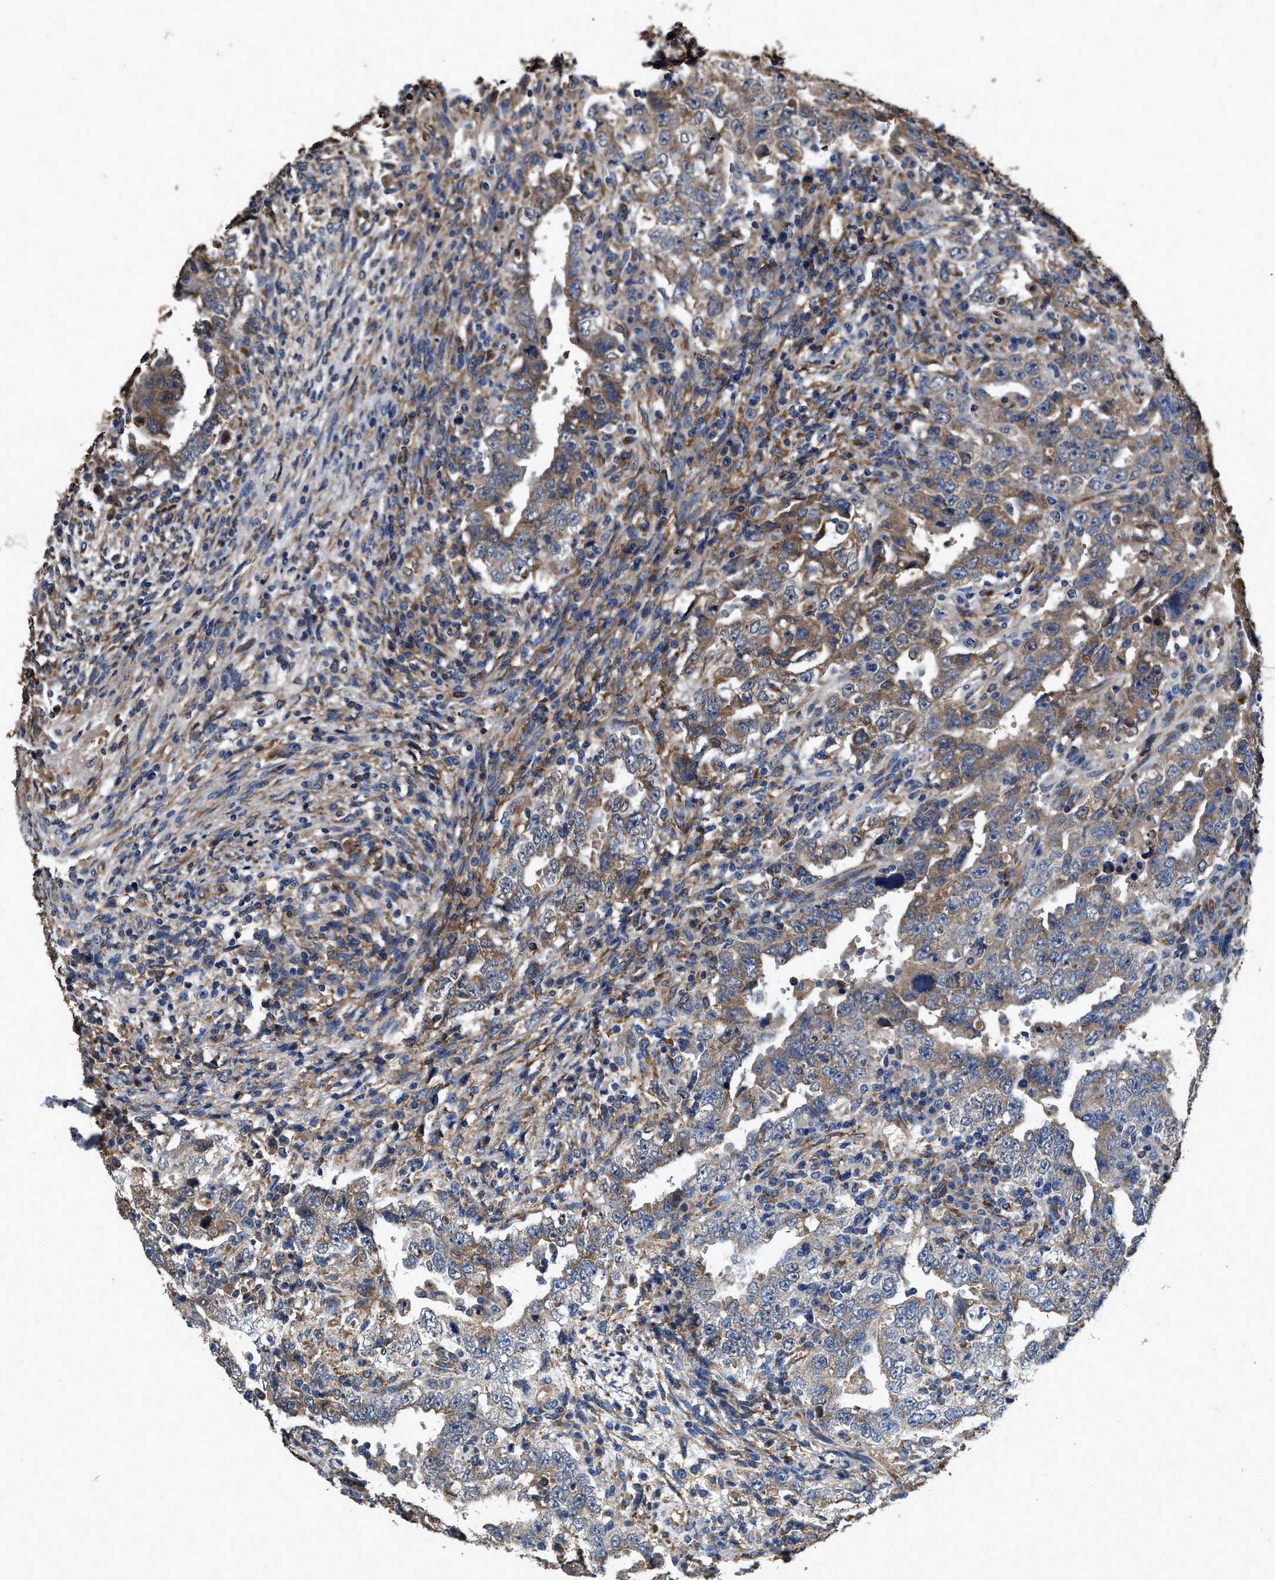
{"staining": {"intensity": "moderate", "quantity": ">75%", "location": "cytoplasmic/membranous"}, "tissue": "testis cancer", "cell_type": "Tumor cells", "image_type": "cancer", "snomed": [{"axis": "morphology", "description": "Carcinoma, Embryonal, NOS"}, {"axis": "topography", "description": "Testis"}], "caption": "A medium amount of moderate cytoplasmic/membranous positivity is appreciated in about >75% of tumor cells in testis cancer tissue. The staining was performed using DAB to visualize the protein expression in brown, while the nuclei were stained in blue with hematoxylin (Magnification: 20x).", "gene": "IDNK", "patient": {"sex": "male", "age": 26}}